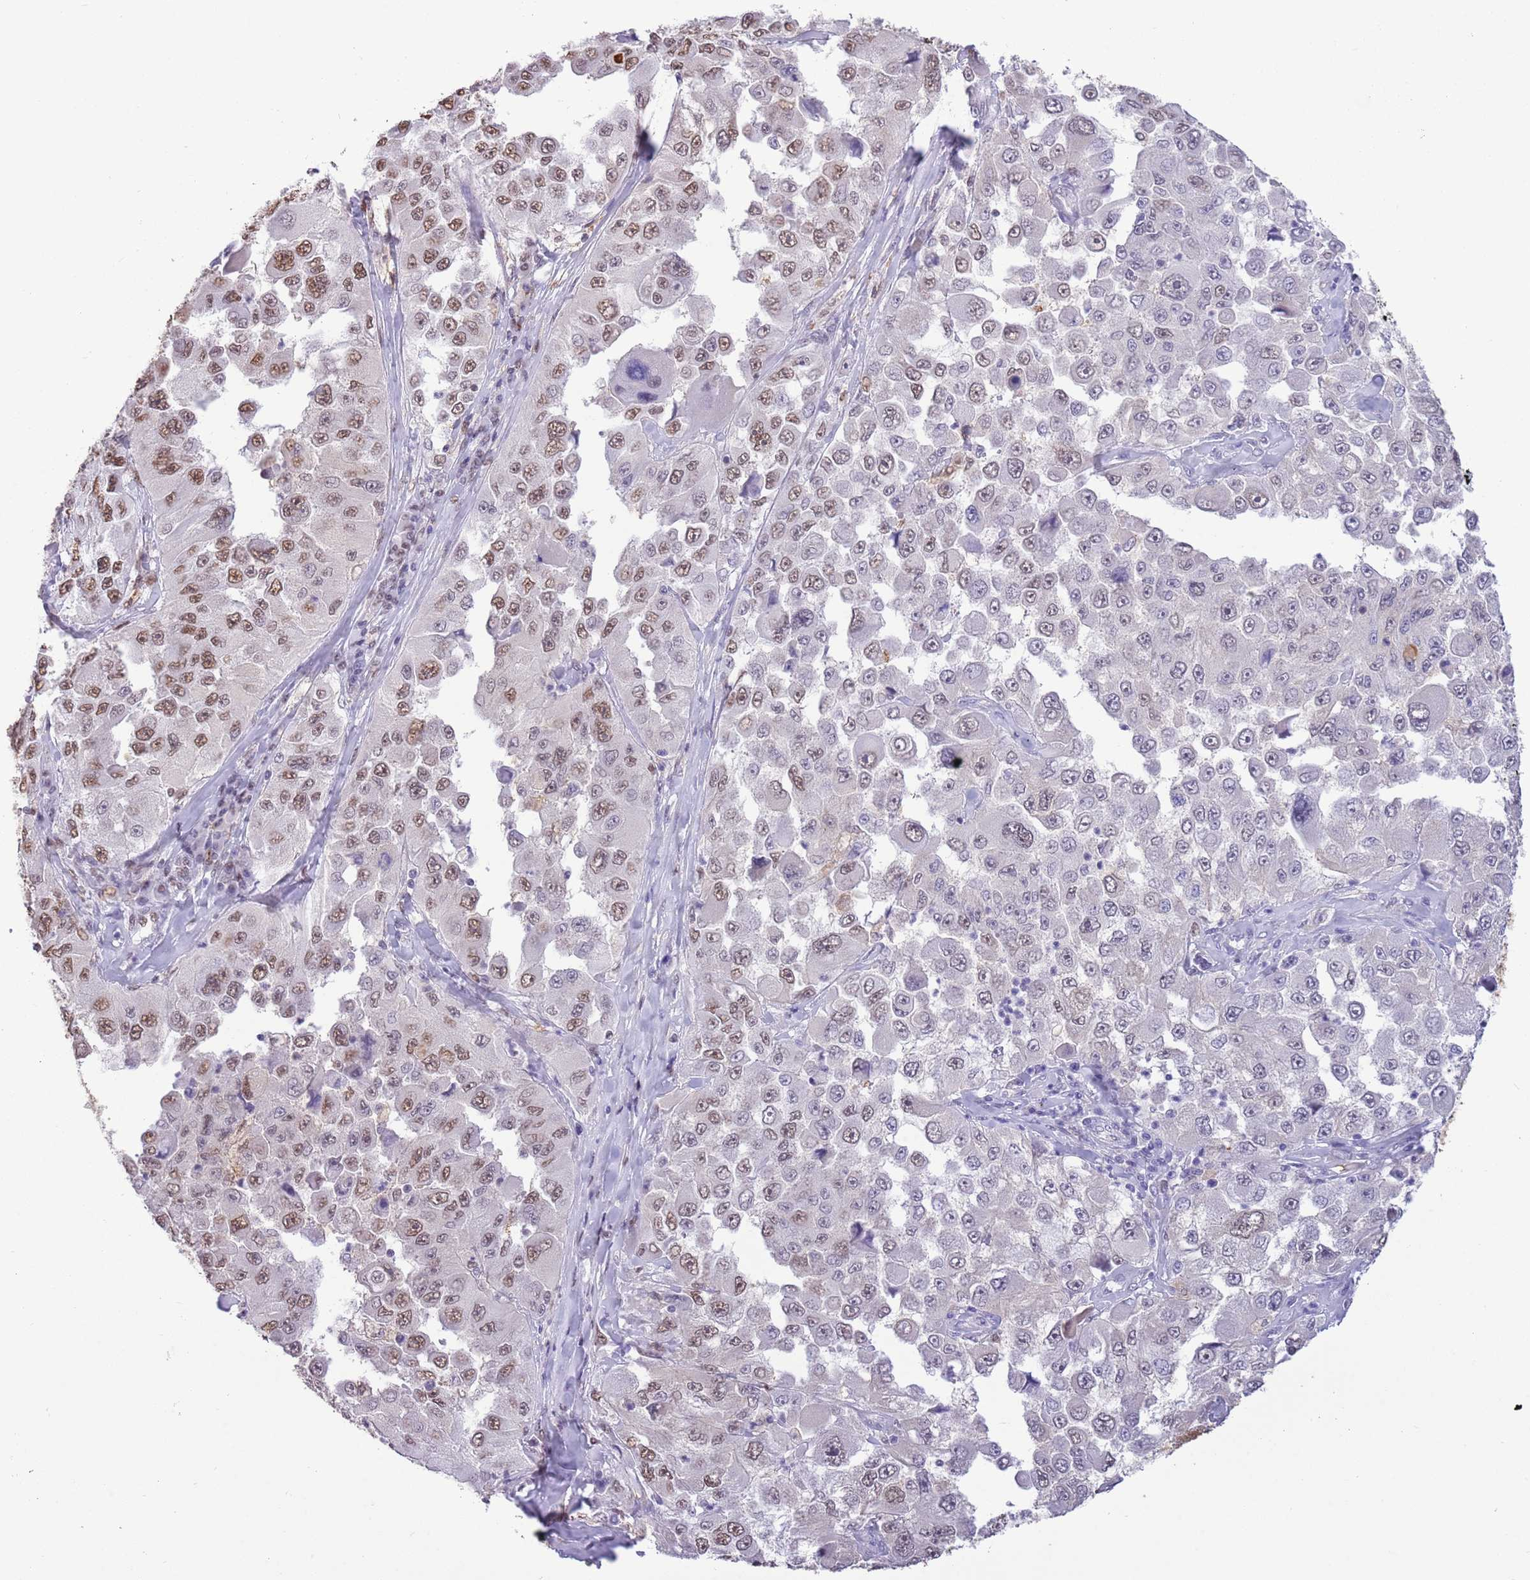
{"staining": {"intensity": "moderate", "quantity": ">75%", "location": "nuclear"}, "tissue": "melanoma", "cell_type": "Tumor cells", "image_type": "cancer", "snomed": [{"axis": "morphology", "description": "Malignant melanoma, Metastatic site"}, {"axis": "topography", "description": "Lymph node"}], "caption": "Moderate nuclear protein staining is seen in about >75% of tumor cells in melanoma. (DAB IHC, brown staining for protein, blue staining for nuclei).", "gene": "TRIM32", "patient": {"sex": "male", "age": 62}}